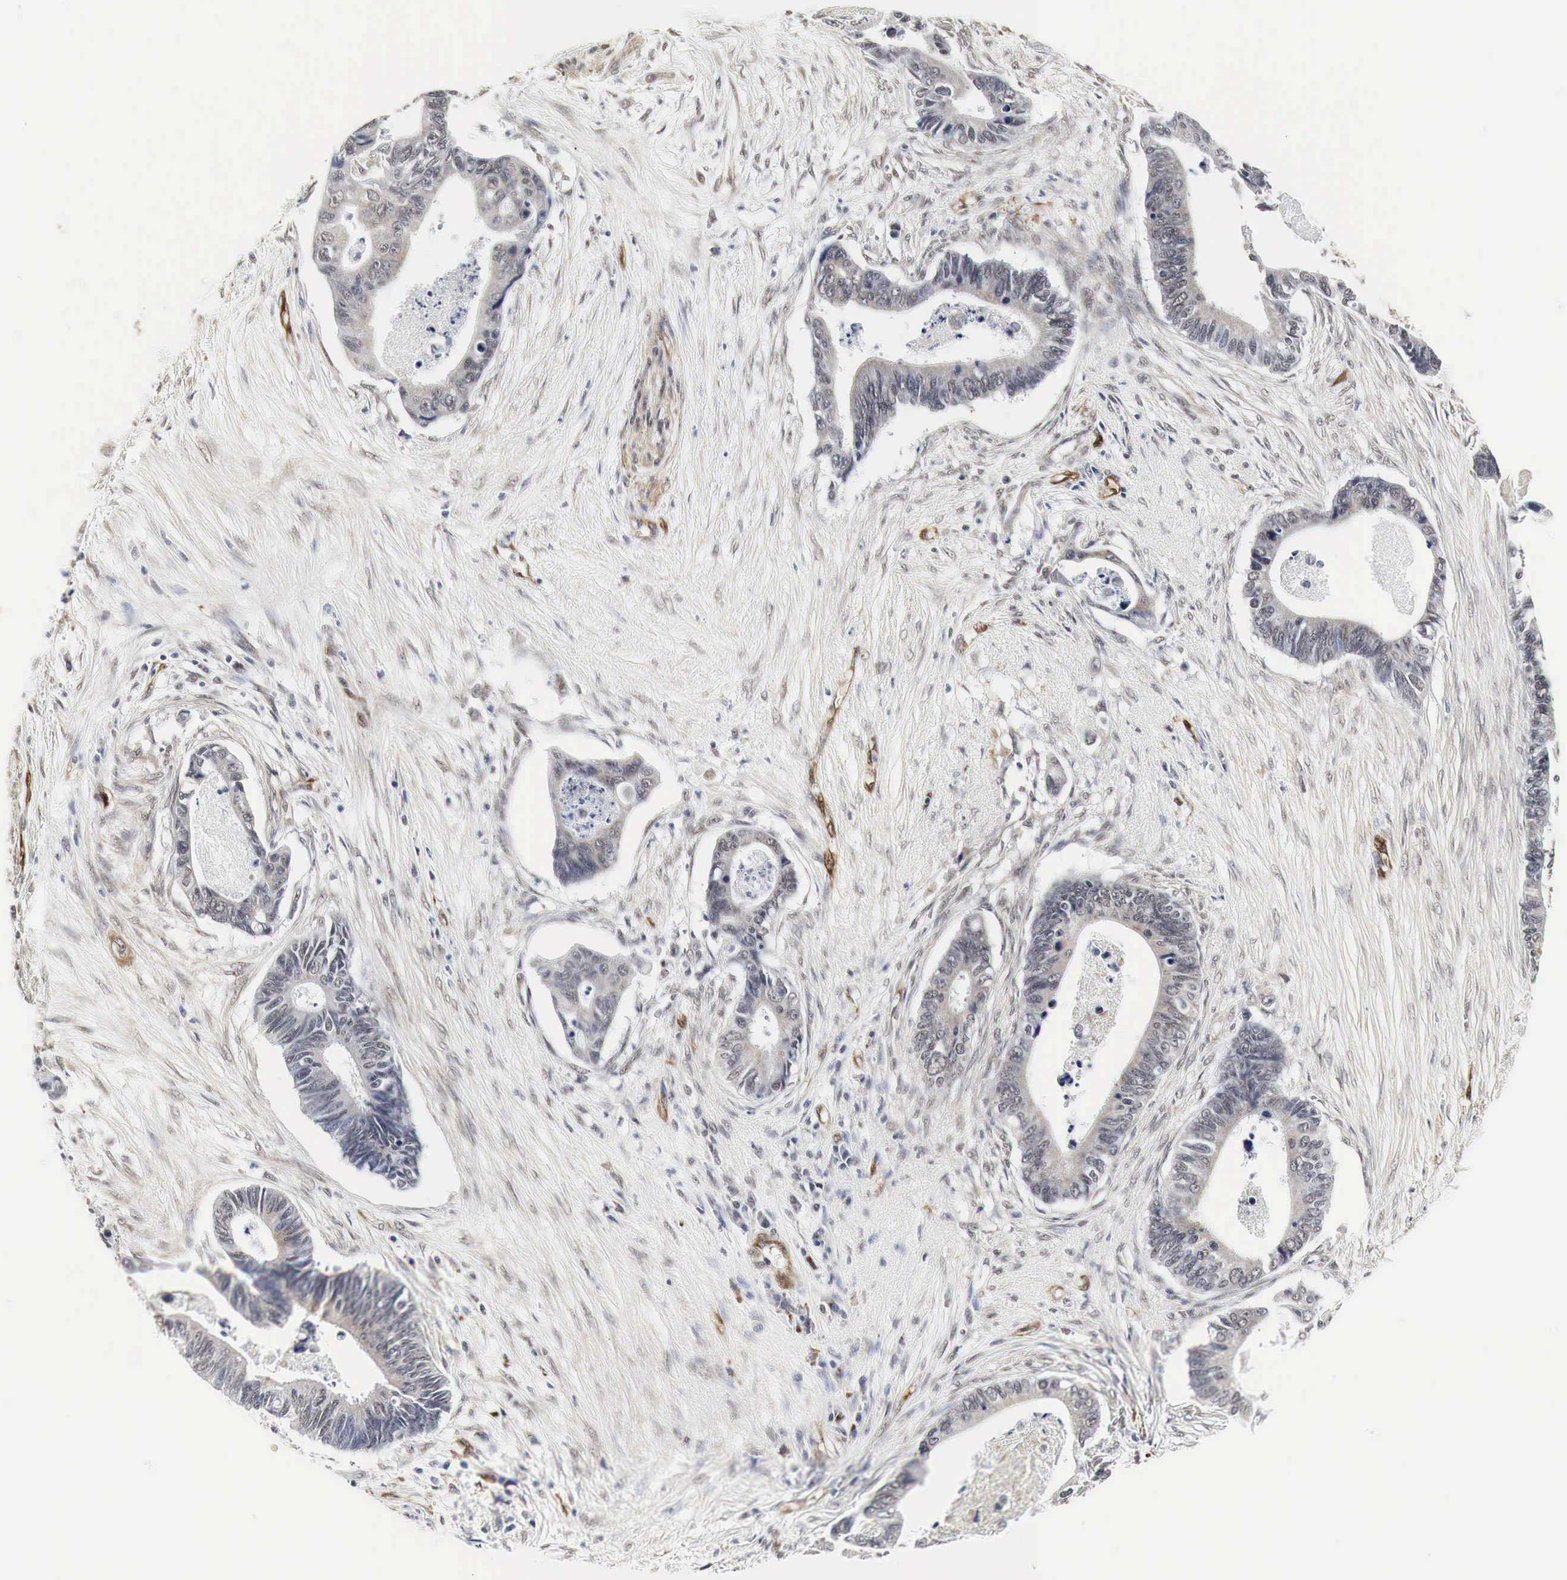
{"staining": {"intensity": "negative", "quantity": "none", "location": "none"}, "tissue": "pancreatic cancer", "cell_type": "Tumor cells", "image_type": "cancer", "snomed": [{"axis": "morphology", "description": "Adenocarcinoma, NOS"}, {"axis": "topography", "description": "Pancreas"}], "caption": "This is an immunohistochemistry (IHC) photomicrograph of pancreatic cancer. There is no expression in tumor cells.", "gene": "SPIN1", "patient": {"sex": "female", "age": 70}}